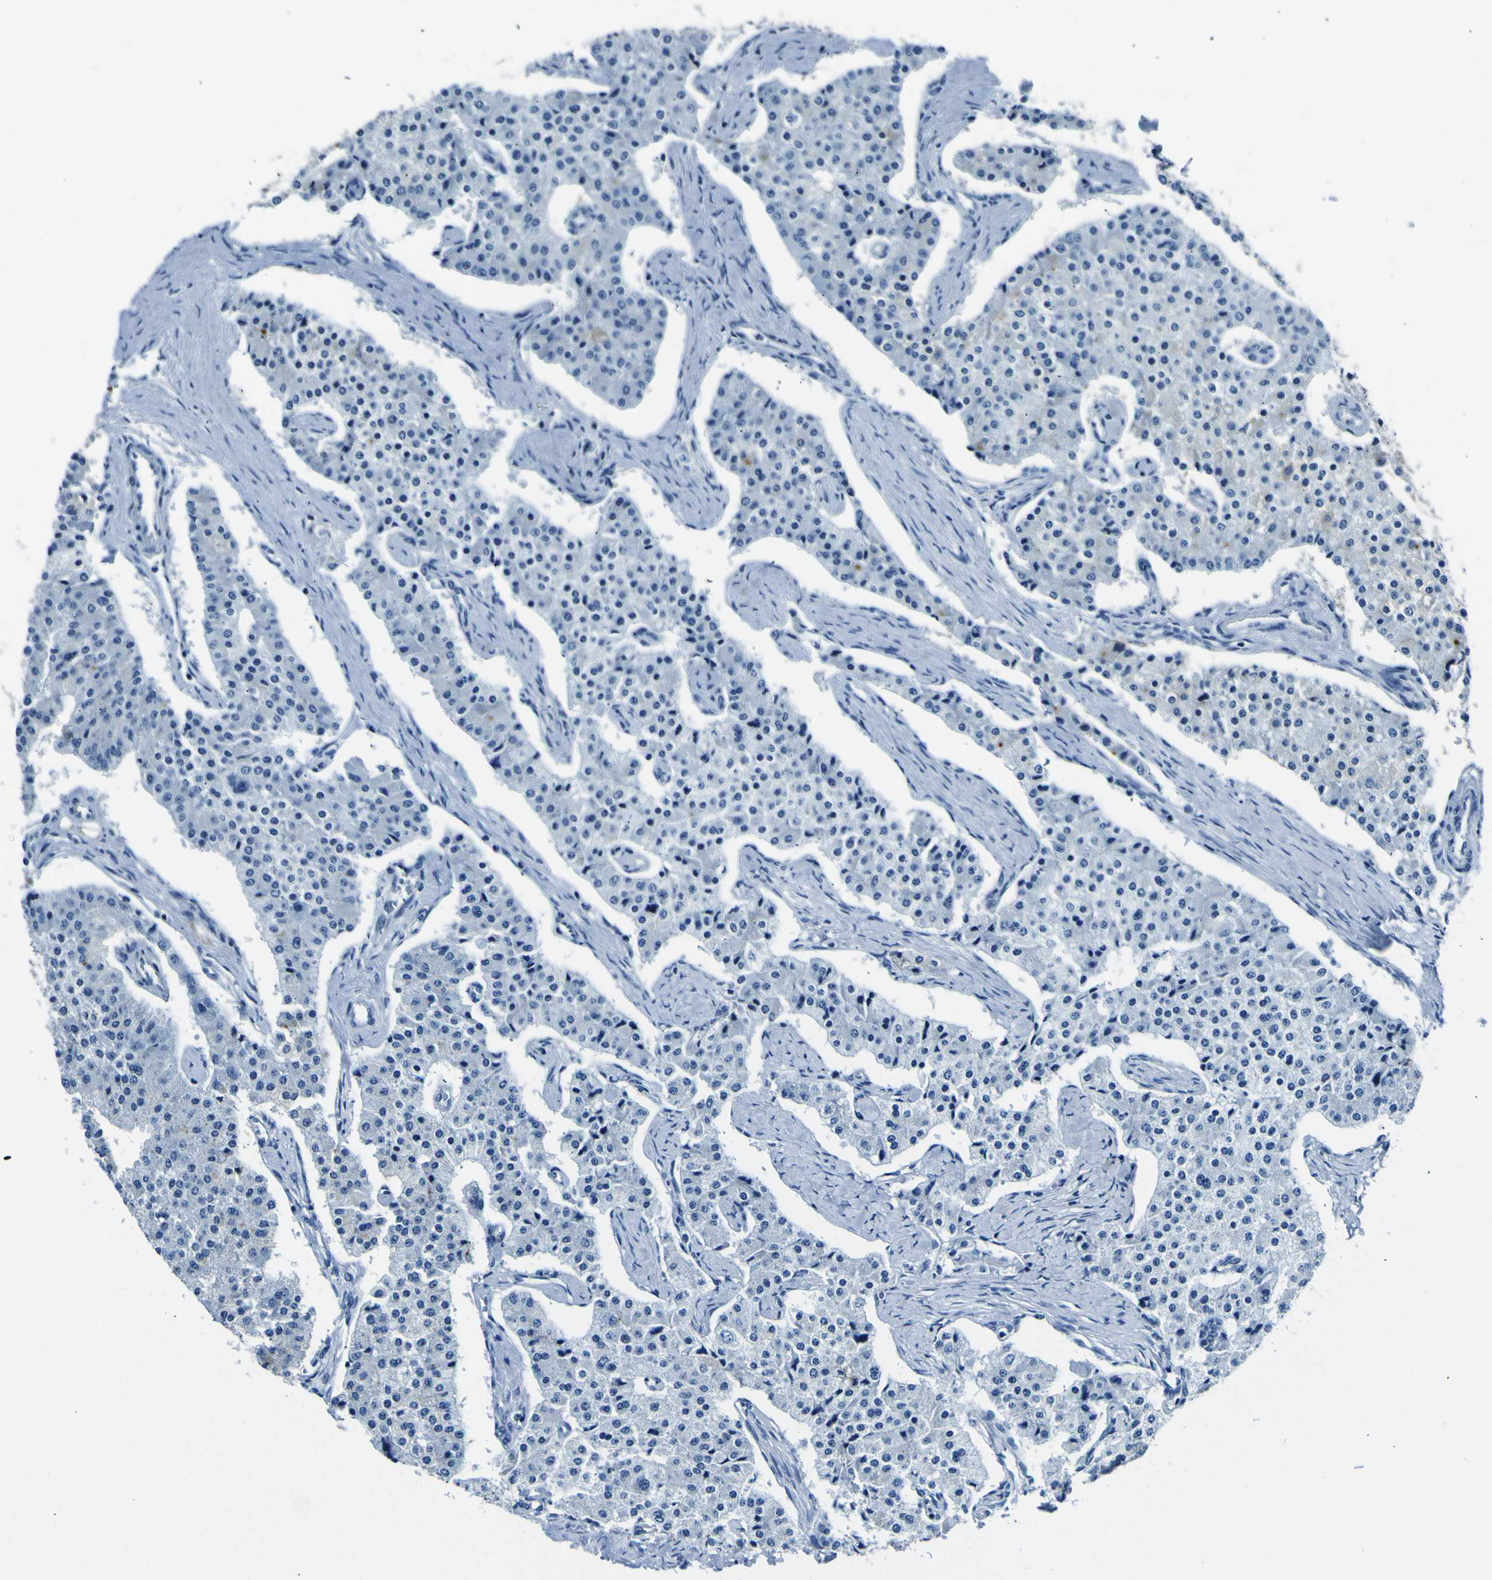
{"staining": {"intensity": "negative", "quantity": "none", "location": "none"}, "tissue": "carcinoid", "cell_type": "Tumor cells", "image_type": "cancer", "snomed": [{"axis": "morphology", "description": "Carcinoid, malignant, NOS"}, {"axis": "topography", "description": "Colon"}], "caption": "The micrograph demonstrates no significant staining in tumor cells of malignant carcinoid.", "gene": "ADGRA2", "patient": {"sex": "female", "age": 52}}